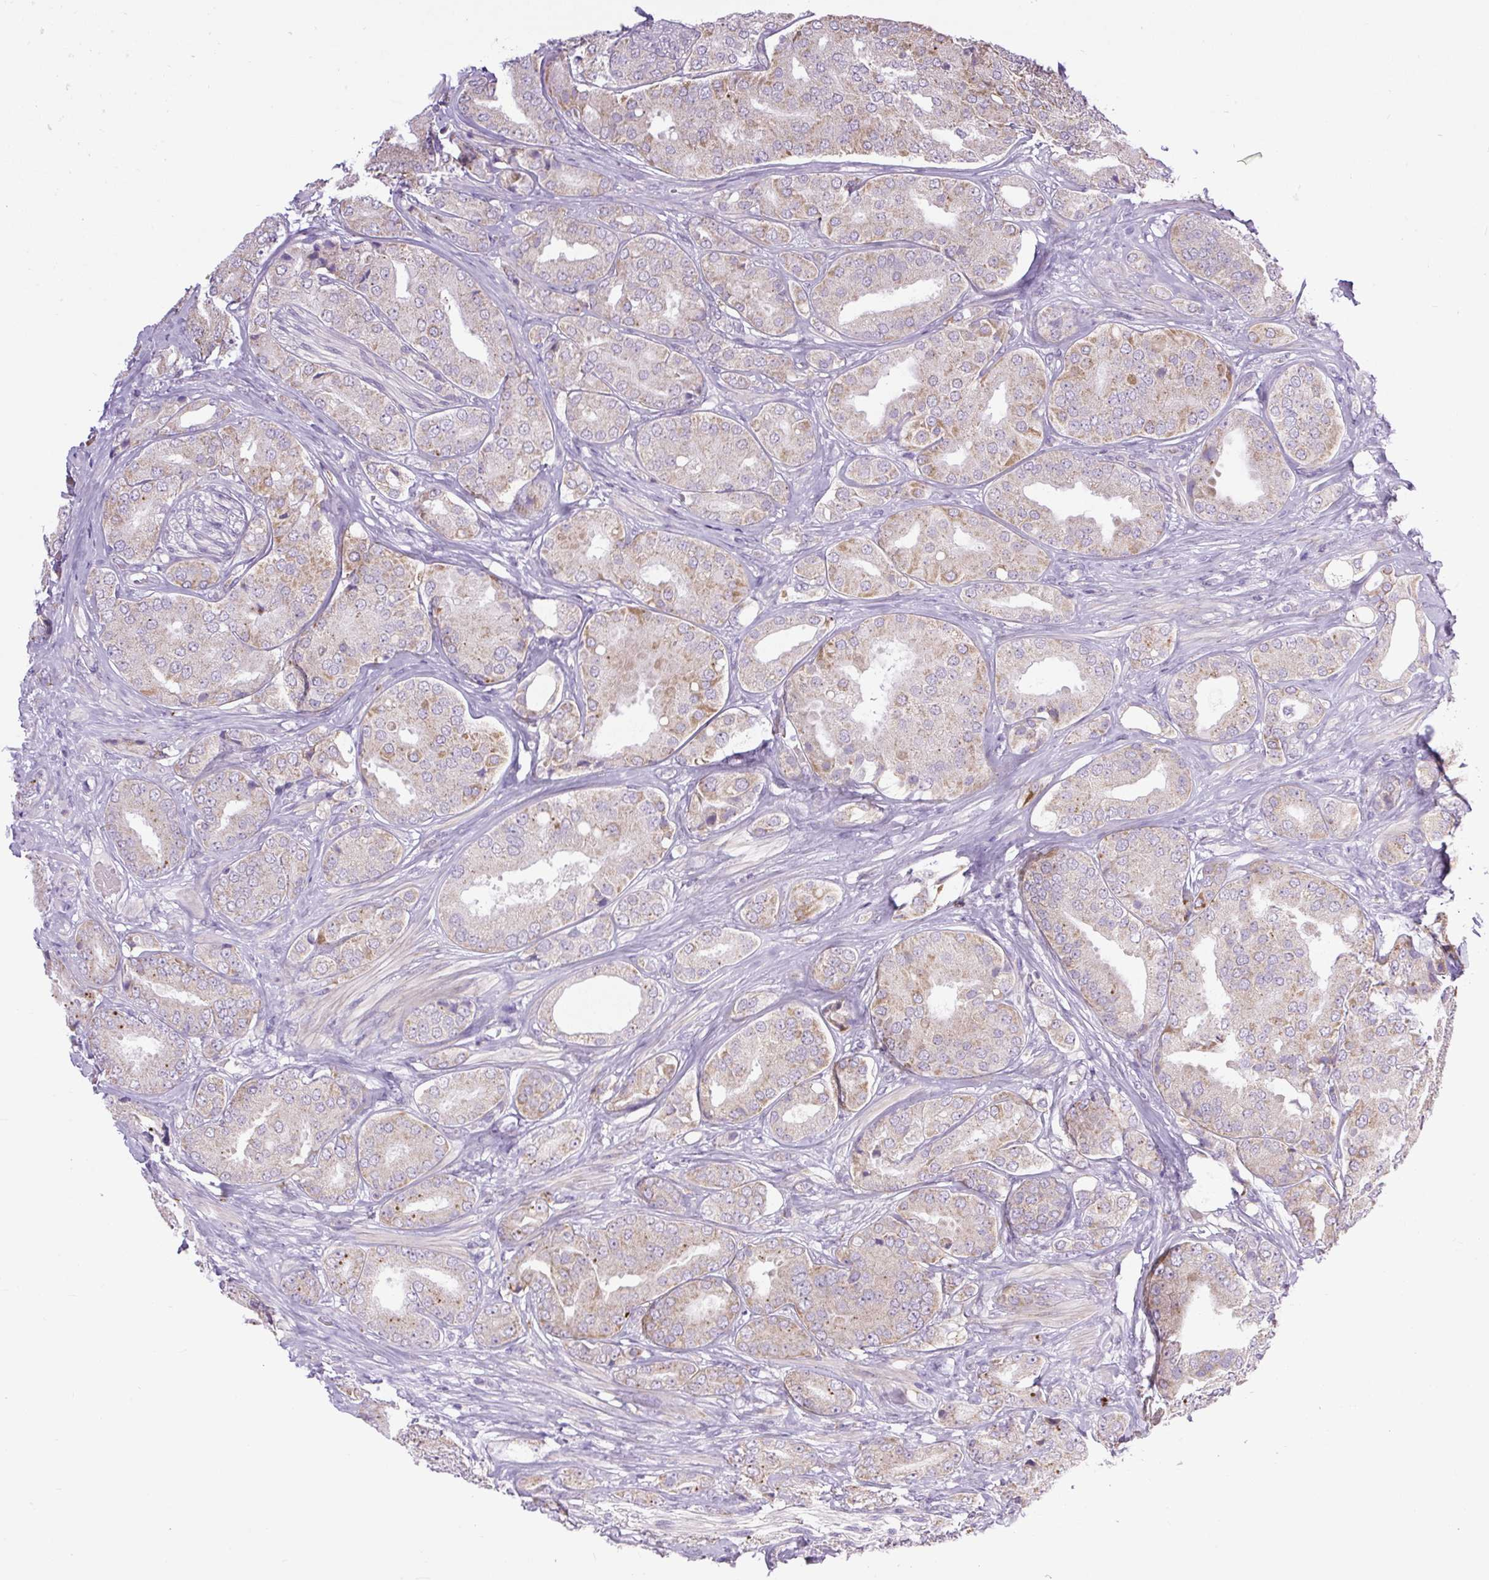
{"staining": {"intensity": "weak", "quantity": "25%-75%", "location": "cytoplasmic/membranous"}, "tissue": "prostate cancer", "cell_type": "Tumor cells", "image_type": "cancer", "snomed": [{"axis": "morphology", "description": "Adenocarcinoma, High grade"}, {"axis": "topography", "description": "Prostate"}], "caption": "This is an image of IHC staining of prostate cancer, which shows weak staining in the cytoplasmic/membranous of tumor cells.", "gene": "RNASE10", "patient": {"sex": "male", "age": 63}}